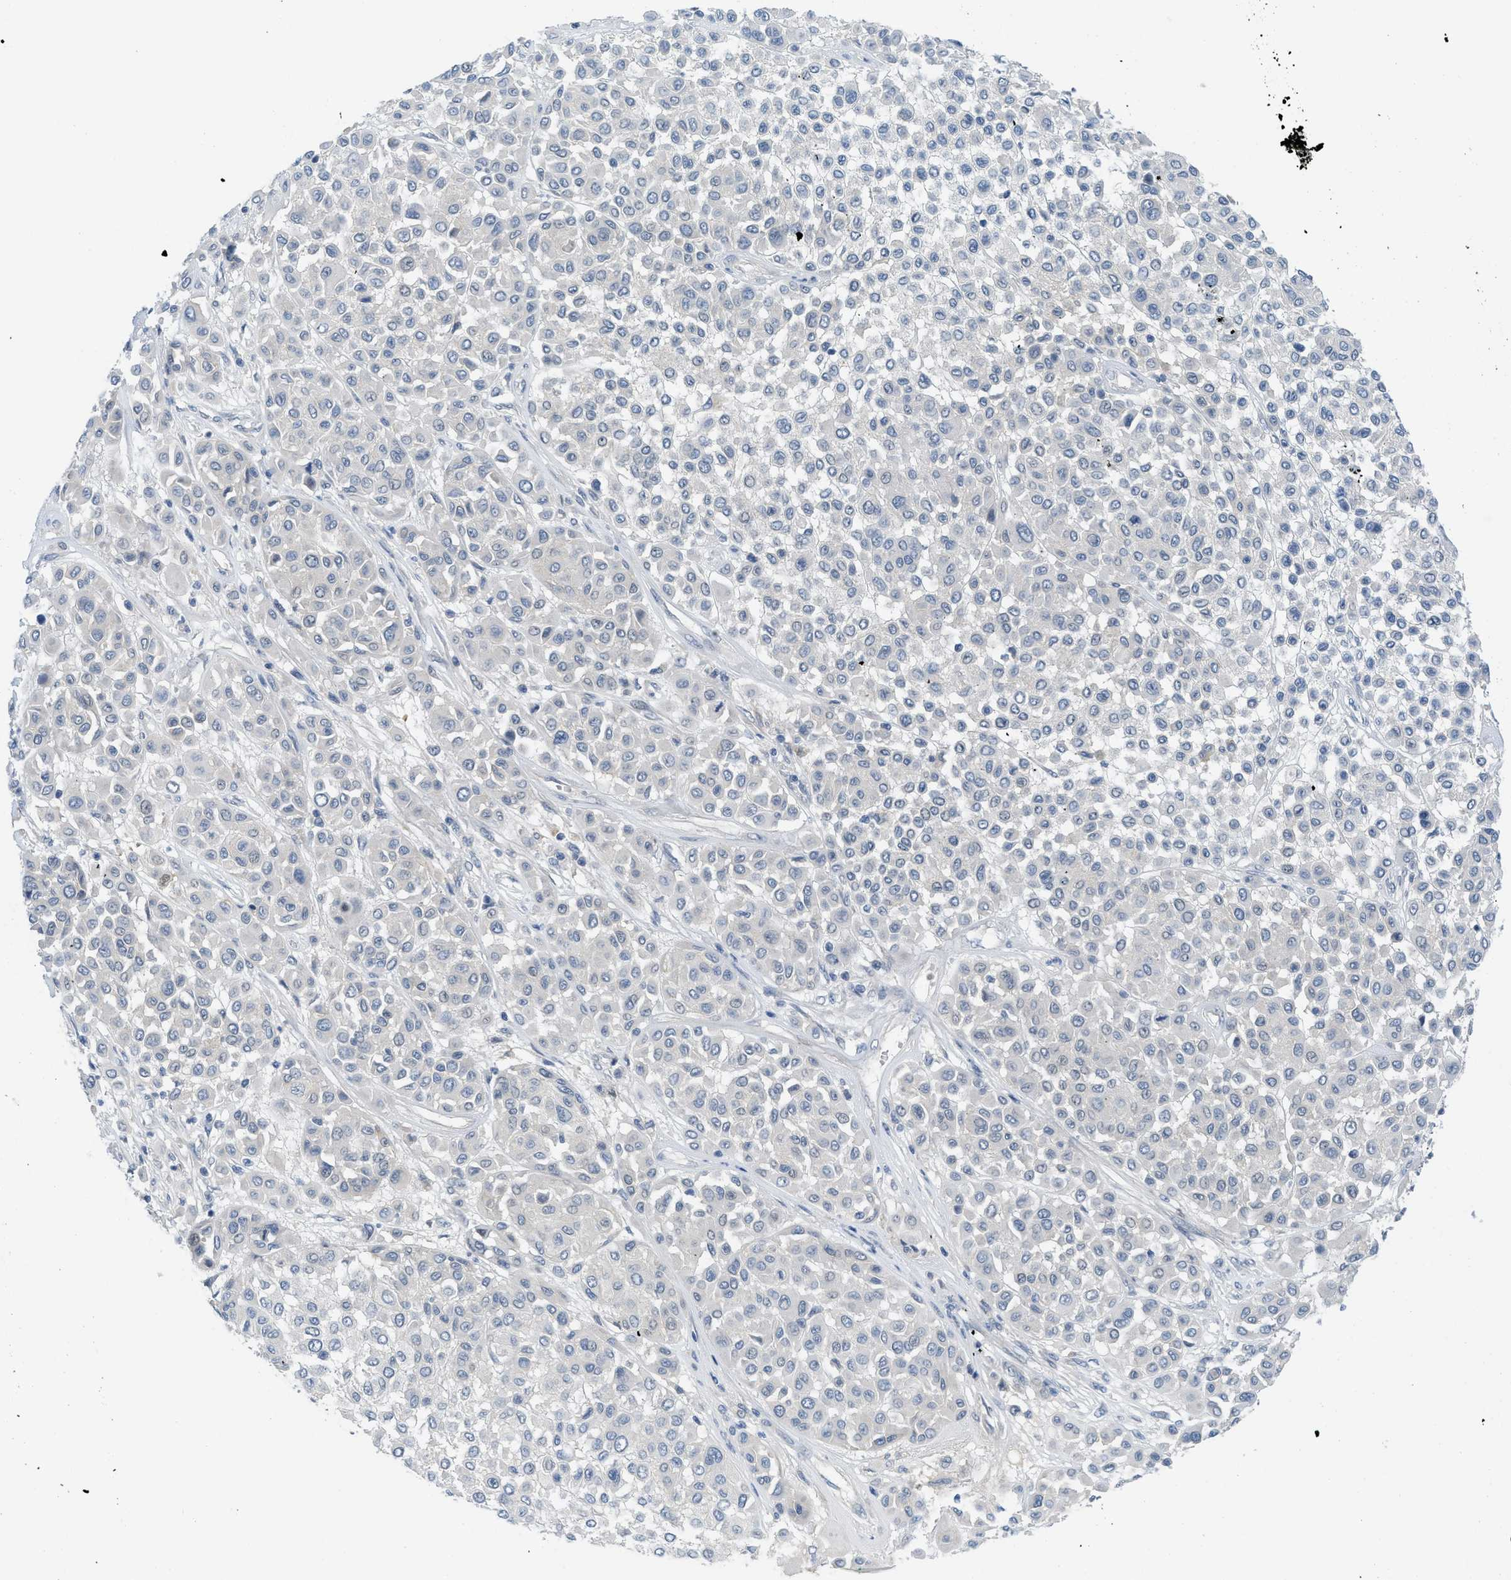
{"staining": {"intensity": "negative", "quantity": "none", "location": "none"}, "tissue": "melanoma", "cell_type": "Tumor cells", "image_type": "cancer", "snomed": [{"axis": "morphology", "description": "Malignant melanoma, Metastatic site"}, {"axis": "topography", "description": "Soft tissue"}], "caption": "Image shows no significant protein expression in tumor cells of malignant melanoma (metastatic site). The staining was performed using DAB to visualize the protein expression in brown, while the nuclei were stained in blue with hematoxylin (Magnification: 20x).", "gene": "TNFAIP1", "patient": {"sex": "male", "age": 41}}